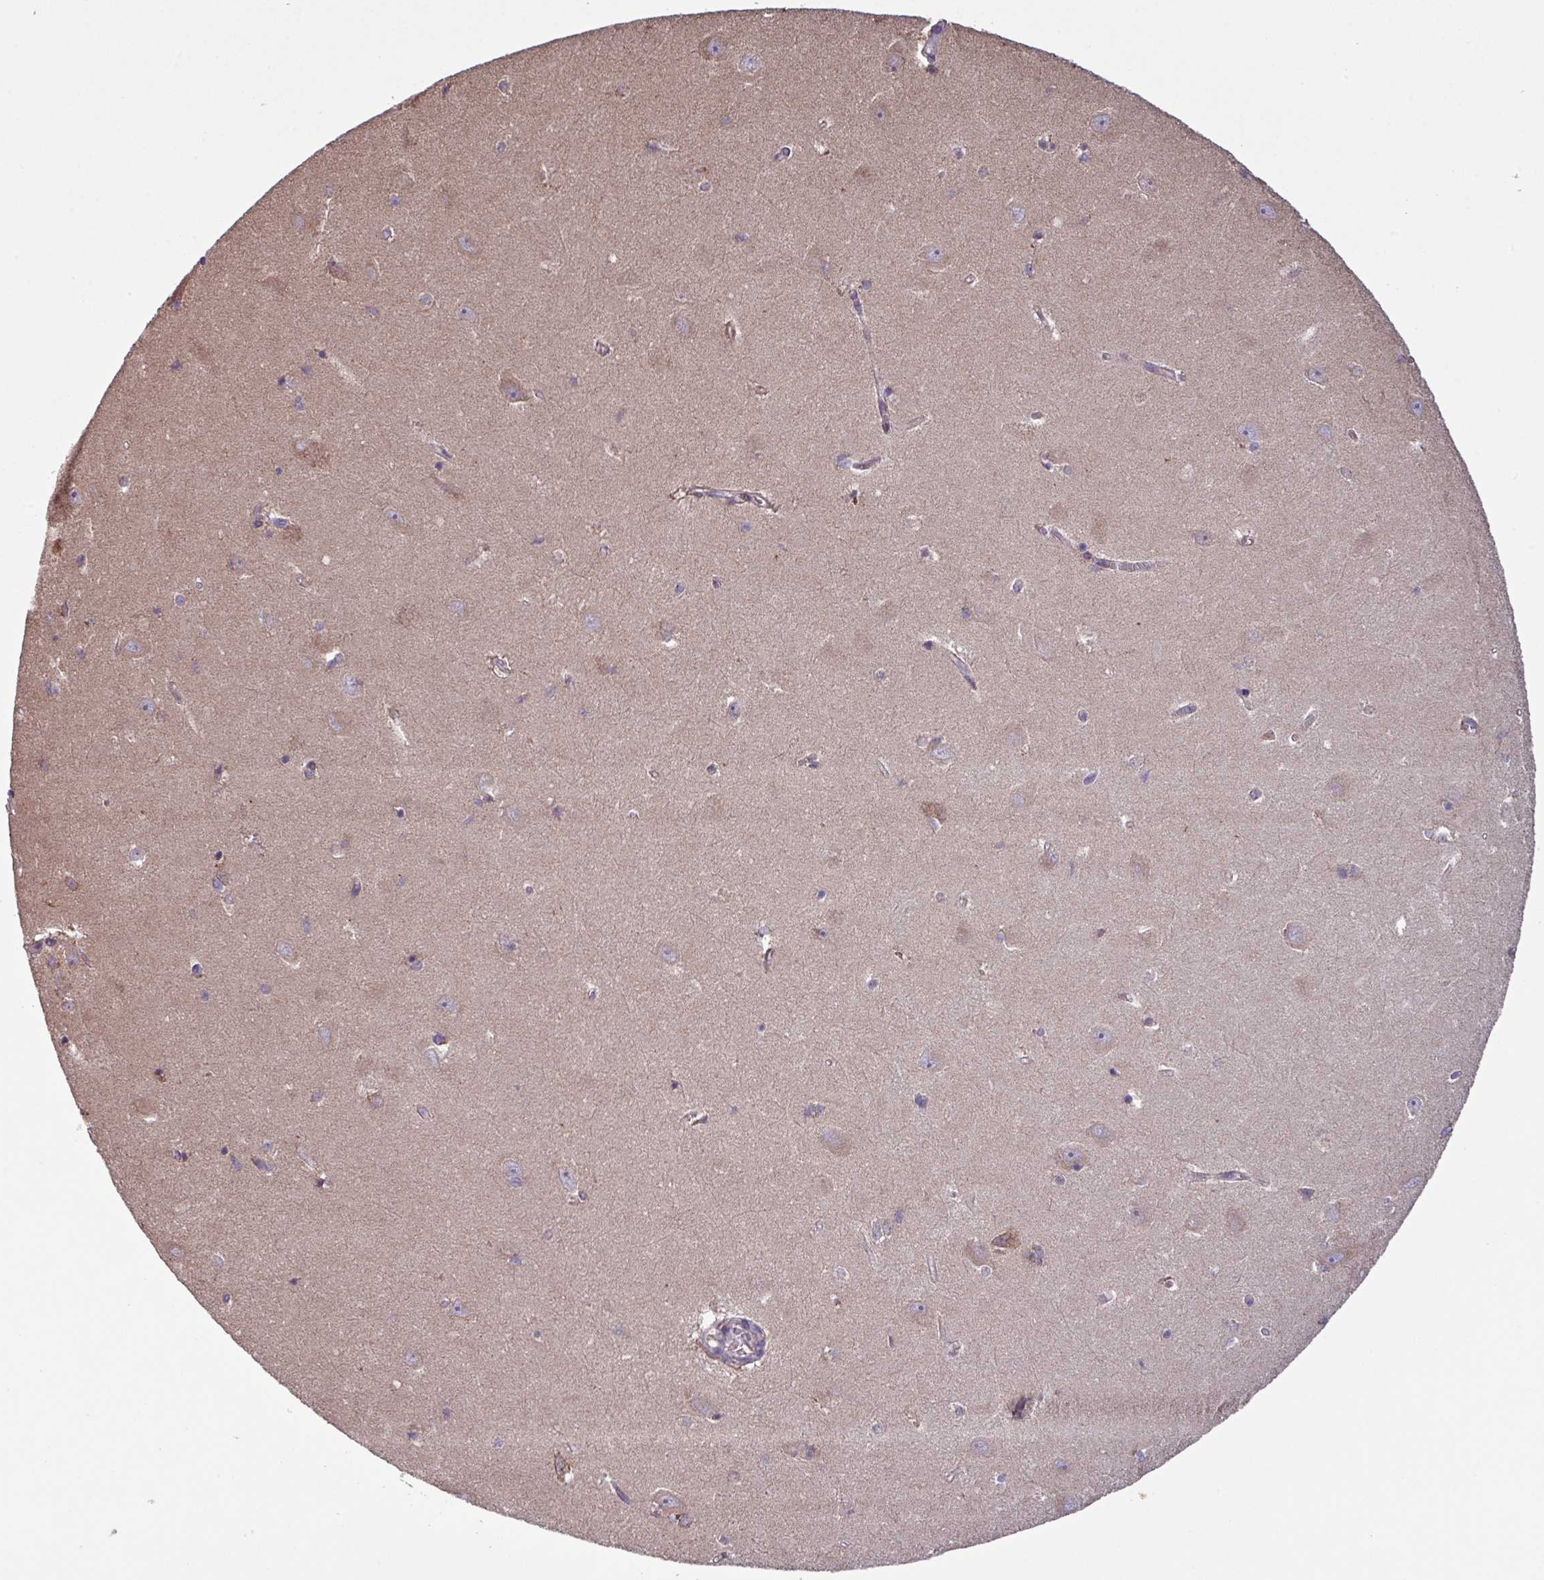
{"staining": {"intensity": "negative", "quantity": "none", "location": "none"}, "tissue": "hippocampus", "cell_type": "Glial cells", "image_type": "normal", "snomed": [{"axis": "morphology", "description": "Normal tissue, NOS"}, {"axis": "topography", "description": "Hippocampus"}], "caption": "A high-resolution micrograph shows IHC staining of normal hippocampus, which exhibits no significant positivity in glial cells. (Stains: DAB (3,3'-diaminobenzidine) immunohistochemistry with hematoxylin counter stain, Microscopy: brightfield microscopy at high magnification).", "gene": "PTPRQ", "patient": {"sex": "female", "age": 64}}